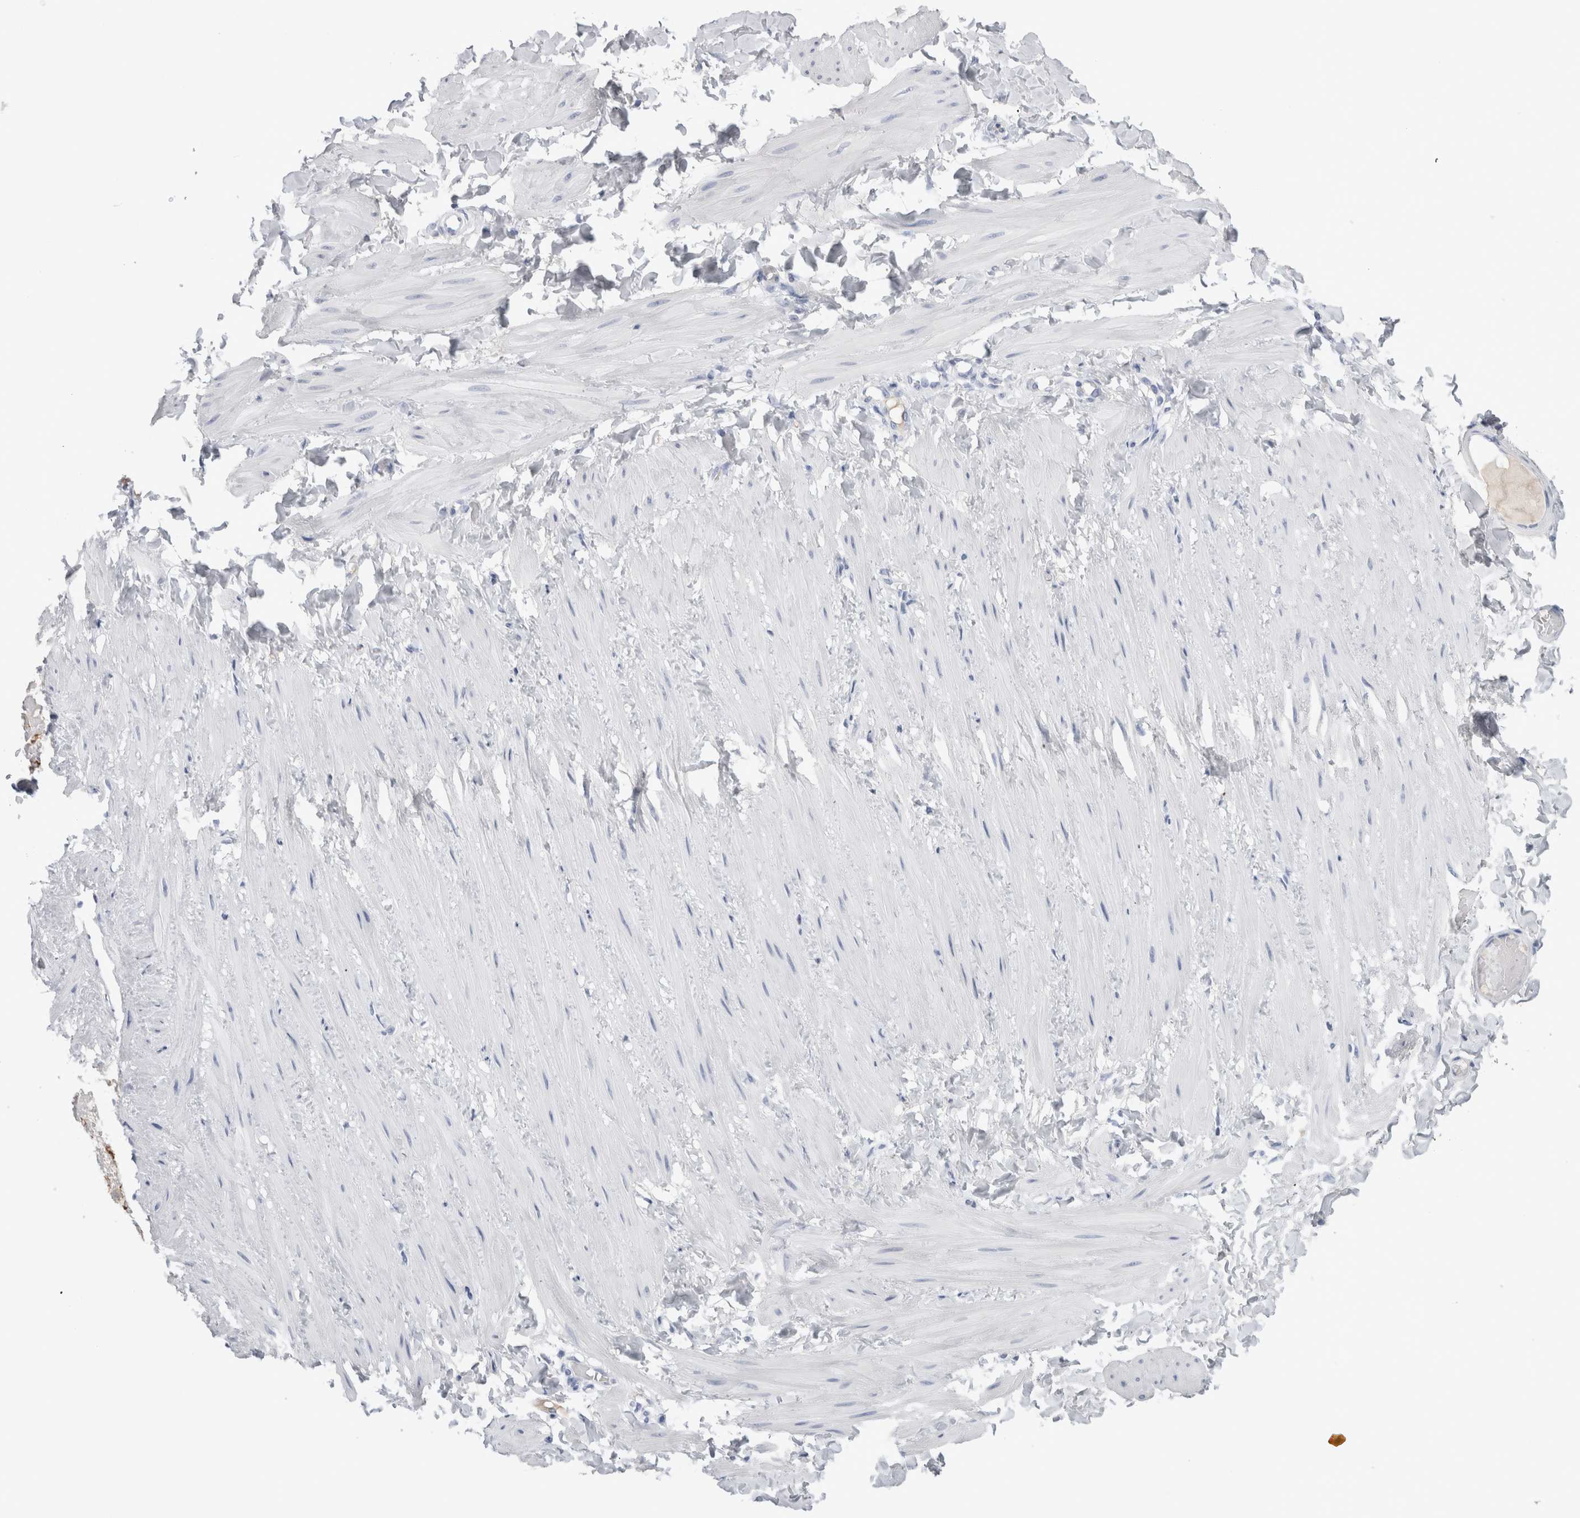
{"staining": {"intensity": "negative", "quantity": "none", "location": "none"}, "tissue": "soft tissue", "cell_type": "Fibroblasts", "image_type": "normal", "snomed": [{"axis": "morphology", "description": "Normal tissue, NOS"}, {"axis": "topography", "description": "Adipose tissue"}, {"axis": "topography", "description": "Vascular tissue"}, {"axis": "topography", "description": "Peripheral nerve tissue"}], "caption": "IHC micrograph of unremarkable soft tissue: soft tissue stained with DAB shows no significant protein staining in fibroblasts.", "gene": "S100A12", "patient": {"sex": "male", "age": 25}}